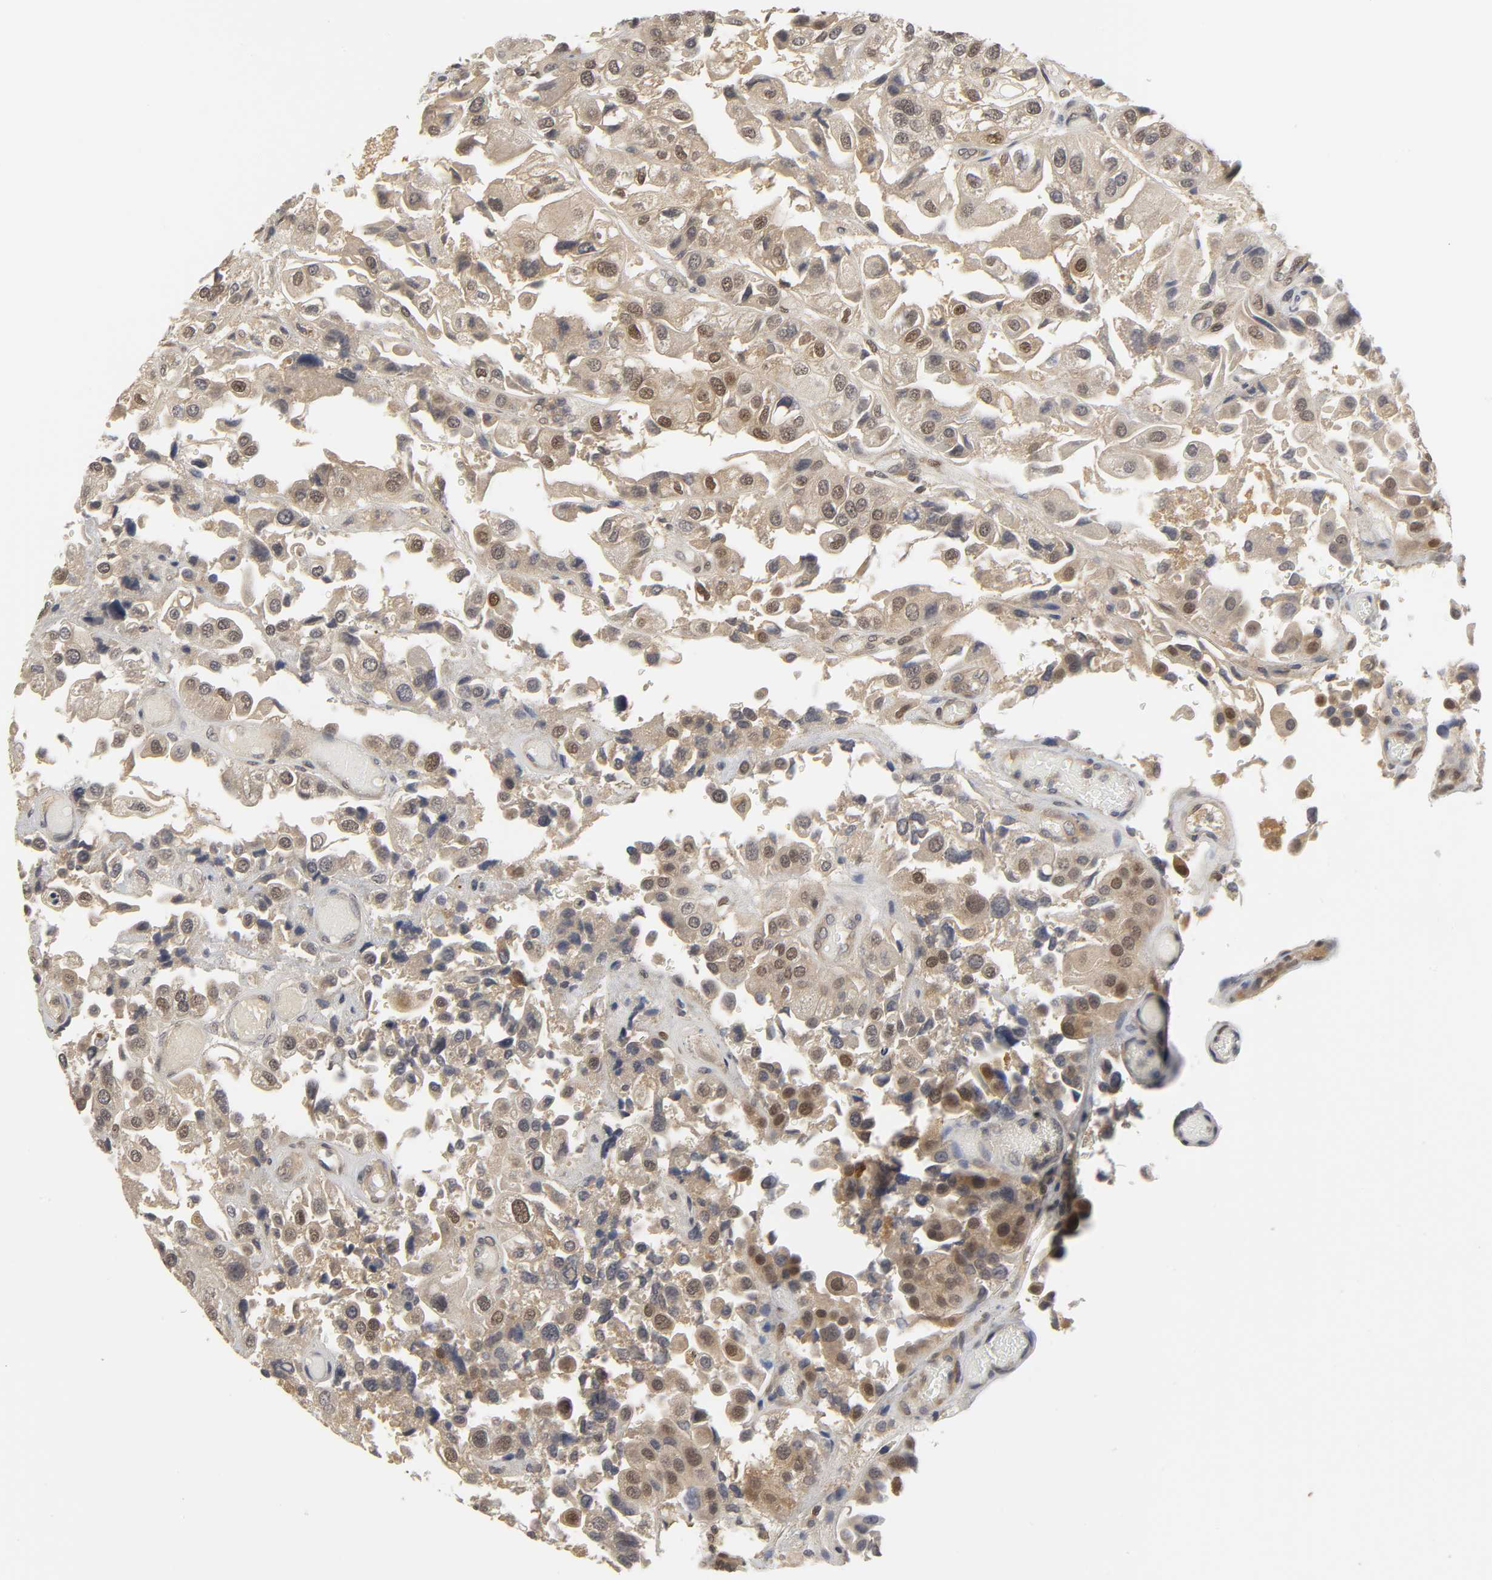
{"staining": {"intensity": "moderate", "quantity": ">75%", "location": "cytoplasmic/membranous,nuclear"}, "tissue": "urothelial cancer", "cell_type": "Tumor cells", "image_type": "cancer", "snomed": [{"axis": "morphology", "description": "Urothelial carcinoma, High grade"}, {"axis": "topography", "description": "Urinary bladder"}], "caption": "About >75% of tumor cells in high-grade urothelial carcinoma display moderate cytoplasmic/membranous and nuclear protein expression as visualized by brown immunohistochemical staining.", "gene": "PARK7", "patient": {"sex": "female", "age": 64}}